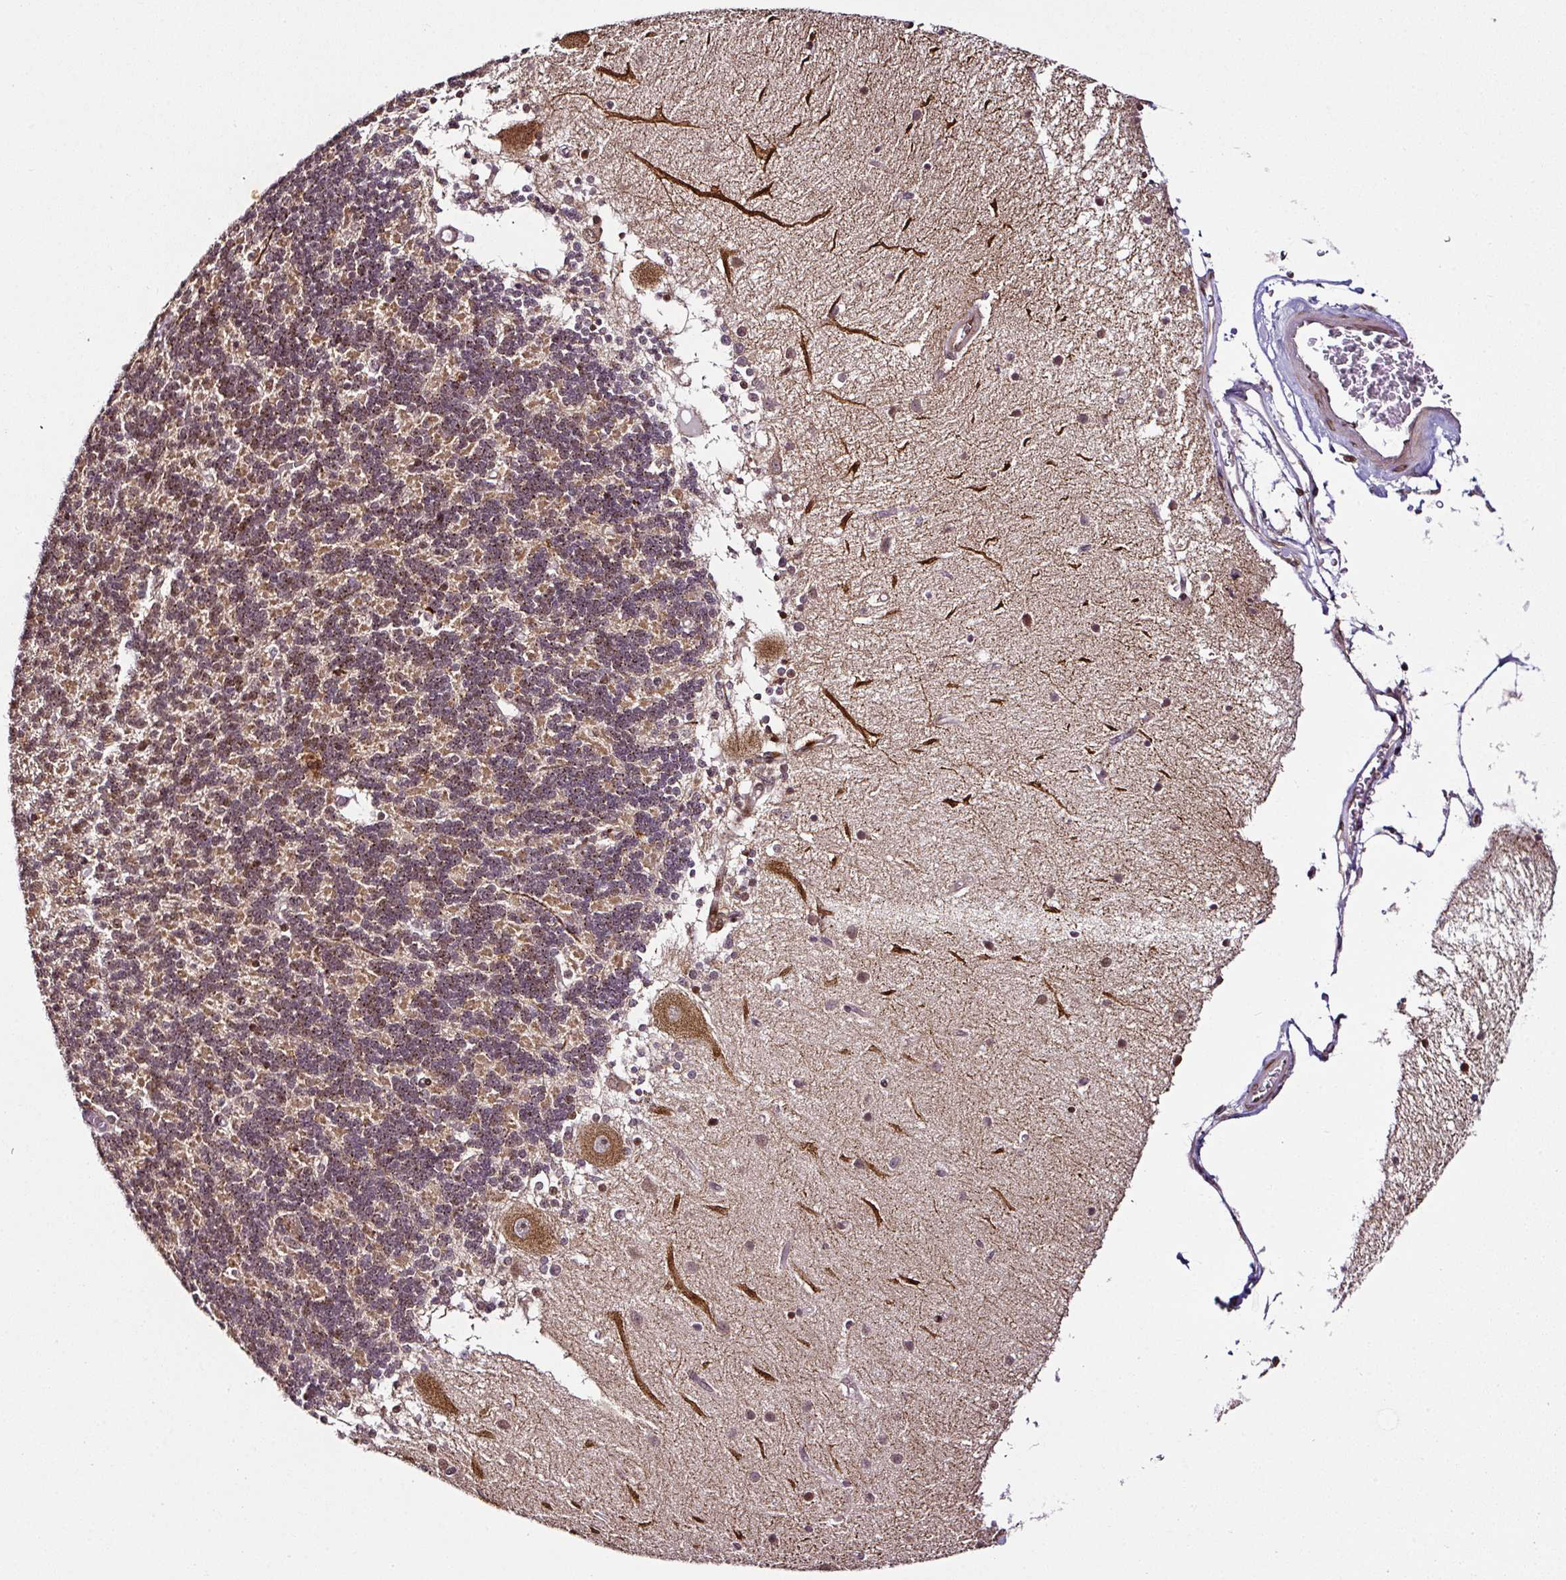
{"staining": {"intensity": "moderate", "quantity": "25%-75%", "location": "cytoplasmic/membranous,nuclear"}, "tissue": "cerebellum", "cell_type": "Cells in granular layer", "image_type": "normal", "snomed": [{"axis": "morphology", "description": "Normal tissue, NOS"}, {"axis": "topography", "description": "Cerebellum"}], "caption": "Protein staining of unremarkable cerebellum shows moderate cytoplasmic/membranous,nuclear staining in about 25%-75% of cells in granular layer.", "gene": "COPRS", "patient": {"sex": "female", "age": 54}}